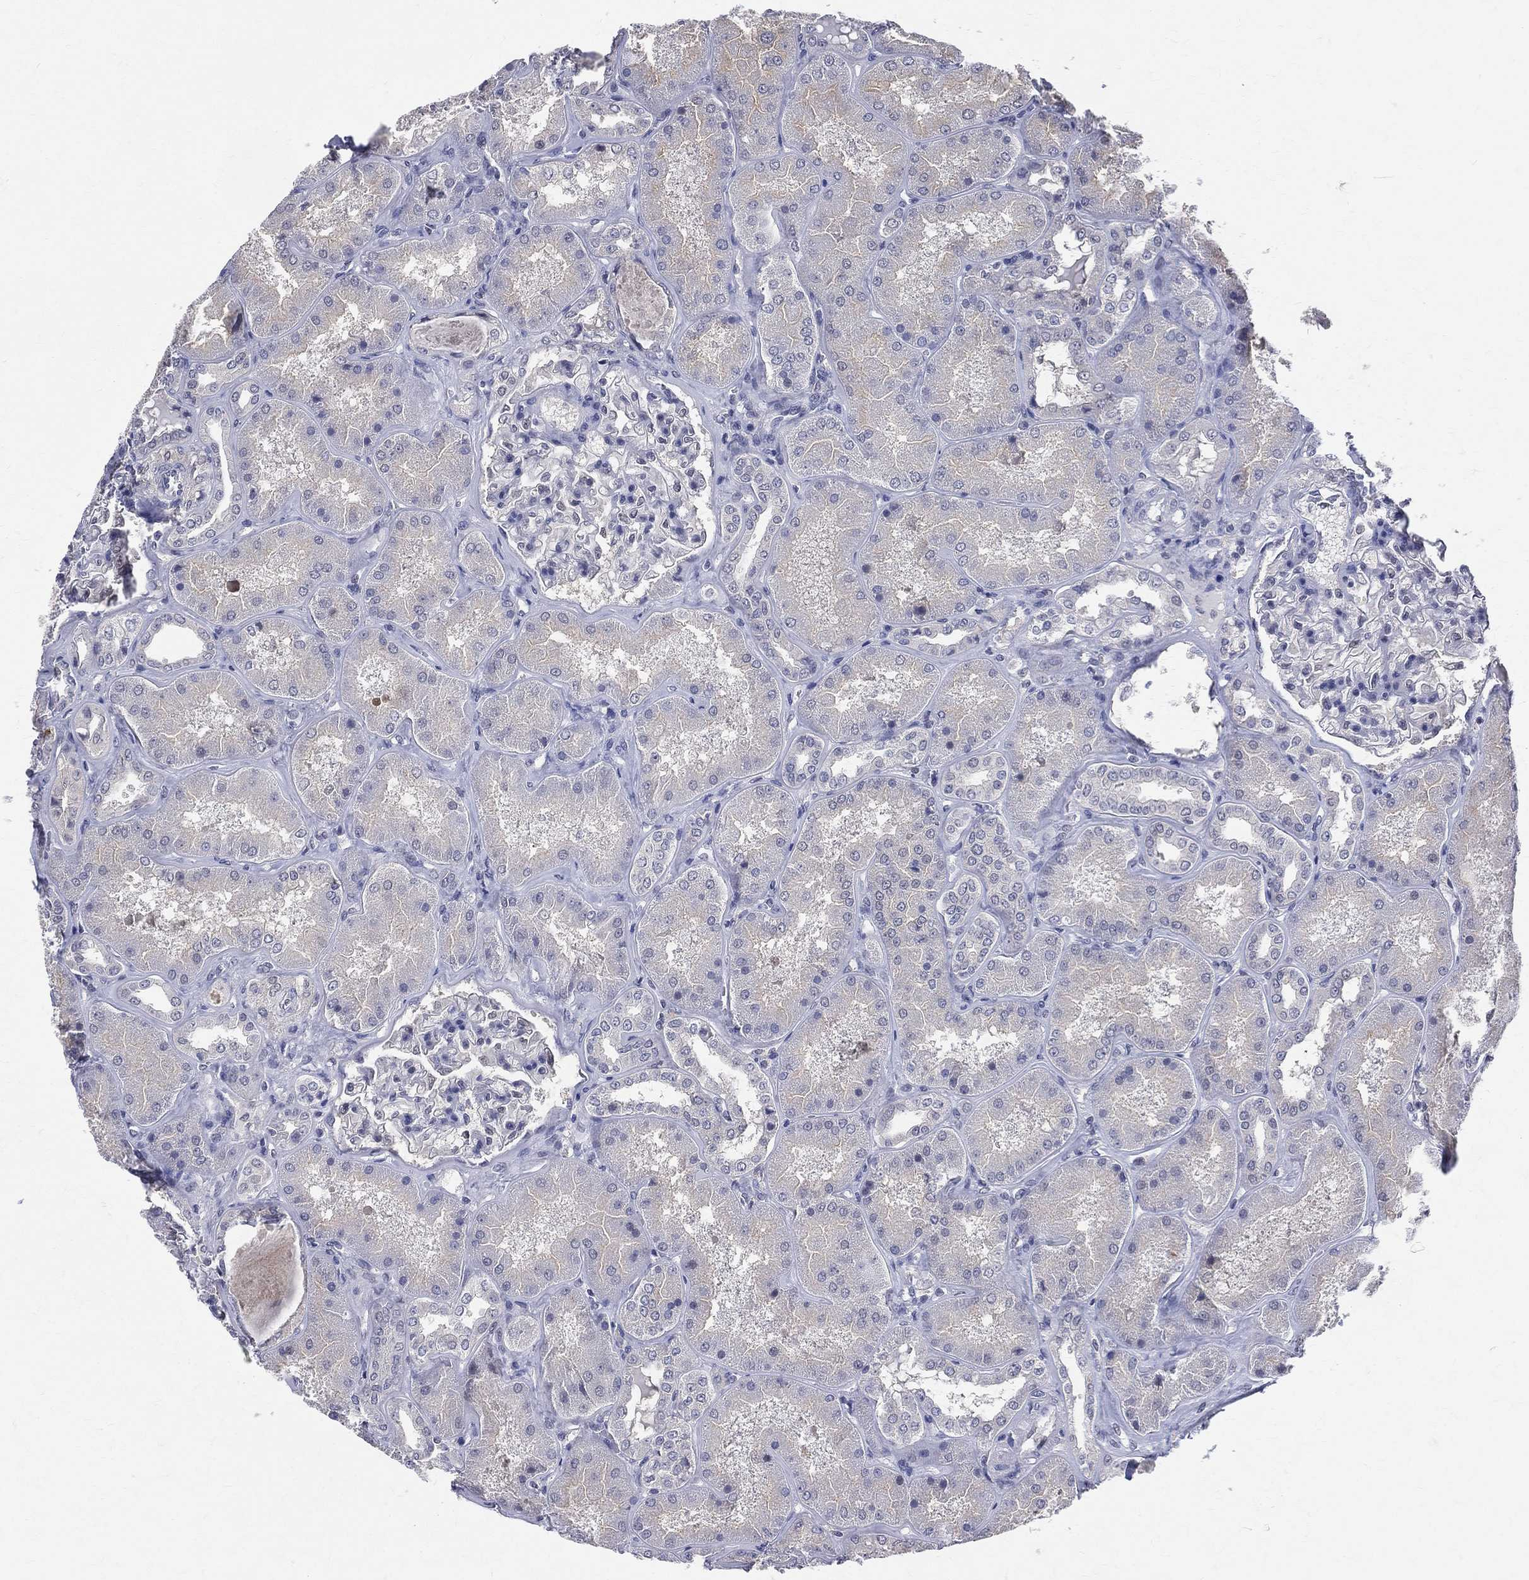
{"staining": {"intensity": "negative", "quantity": "none", "location": "none"}, "tissue": "kidney", "cell_type": "Cells in glomeruli", "image_type": "normal", "snomed": [{"axis": "morphology", "description": "Normal tissue, NOS"}, {"axis": "topography", "description": "Kidney"}], "caption": "This is a histopathology image of IHC staining of unremarkable kidney, which shows no positivity in cells in glomeruli. Brightfield microscopy of immunohistochemistry stained with DAB (brown) and hematoxylin (blue), captured at high magnification.", "gene": "DLG4", "patient": {"sex": "female", "age": 56}}